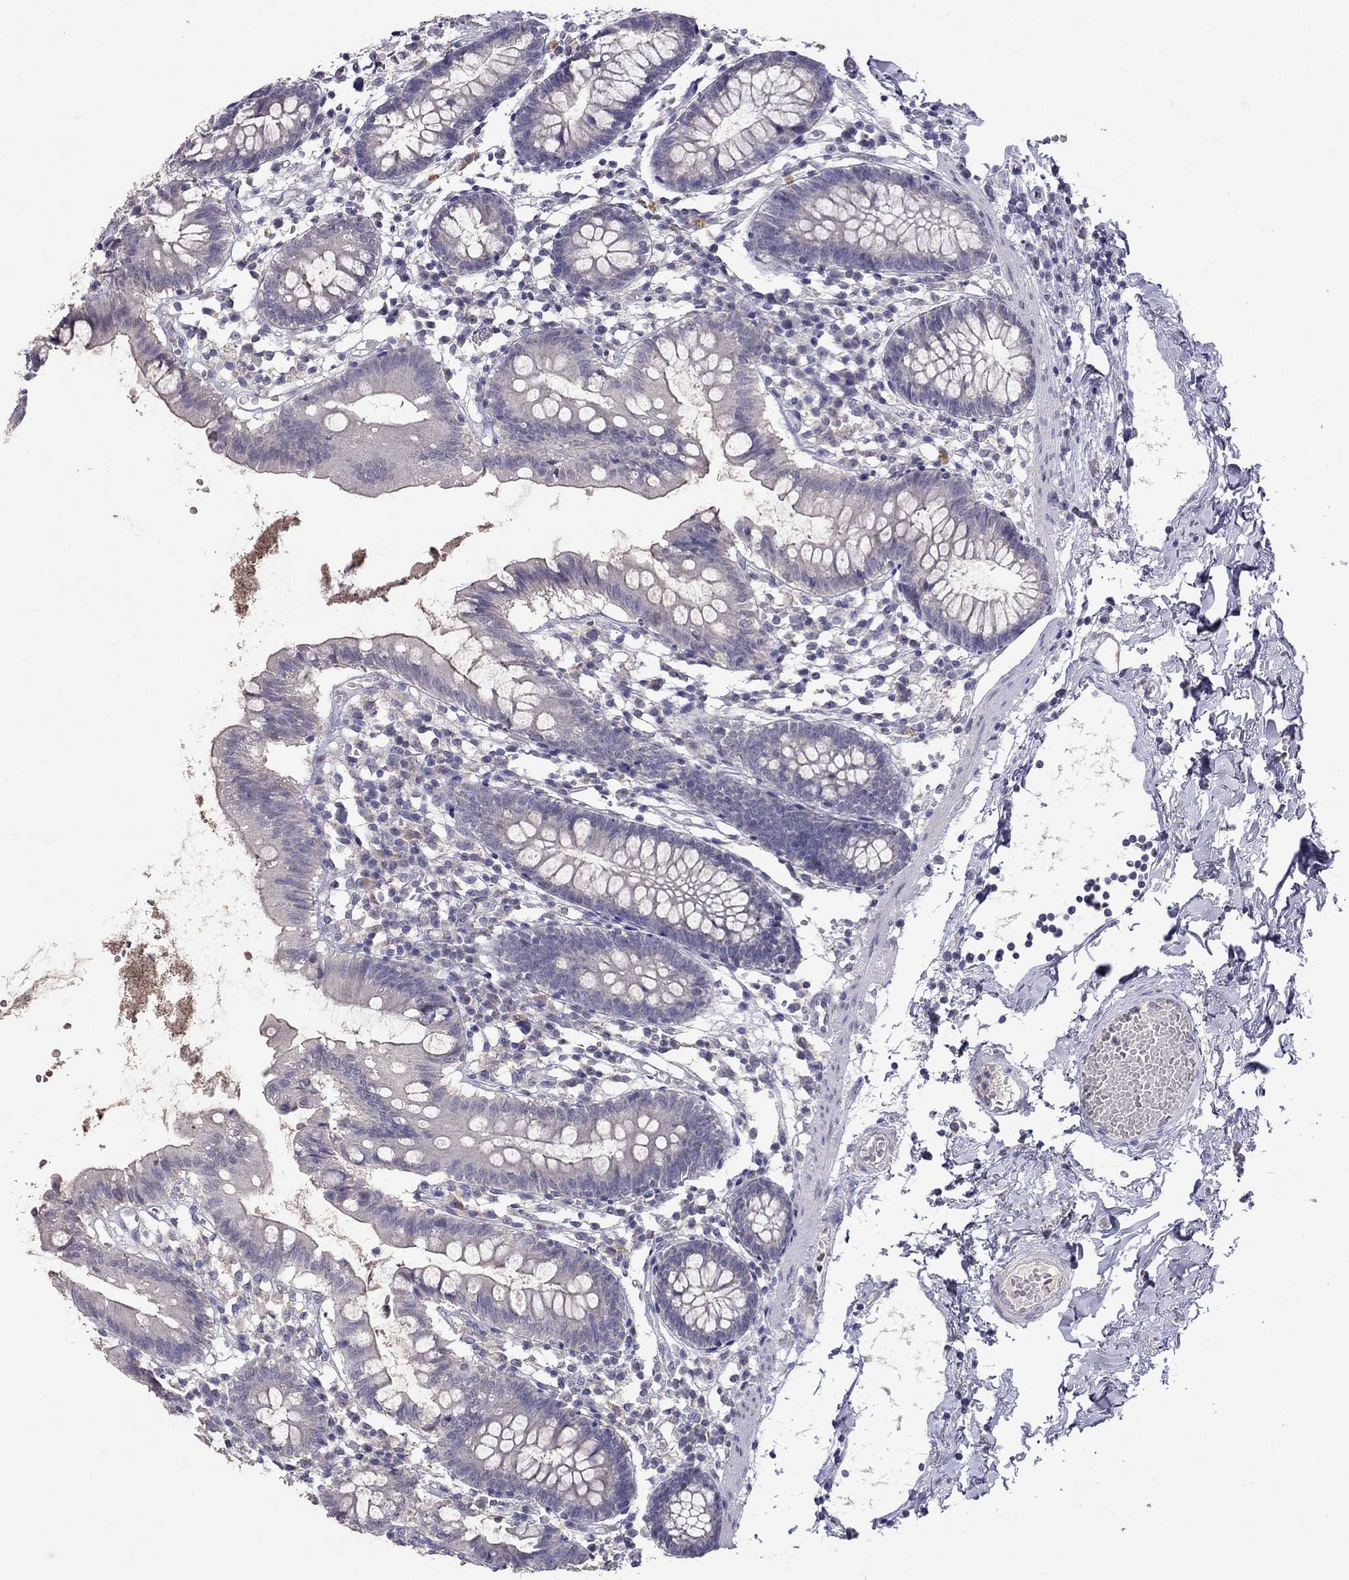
{"staining": {"intensity": "negative", "quantity": "none", "location": "none"}, "tissue": "small intestine", "cell_type": "Glandular cells", "image_type": "normal", "snomed": [{"axis": "morphology", "description": "Normal tissue, NOS"}, {"axis": "topography", "description": "Small intestine"}], "caption": "Human small intestine stained for a protein using immunohistochemistry (IHC) reveals no expression in glandular cells.", "gene": "FST", "patient": {"sex": "female", "age": 90}}